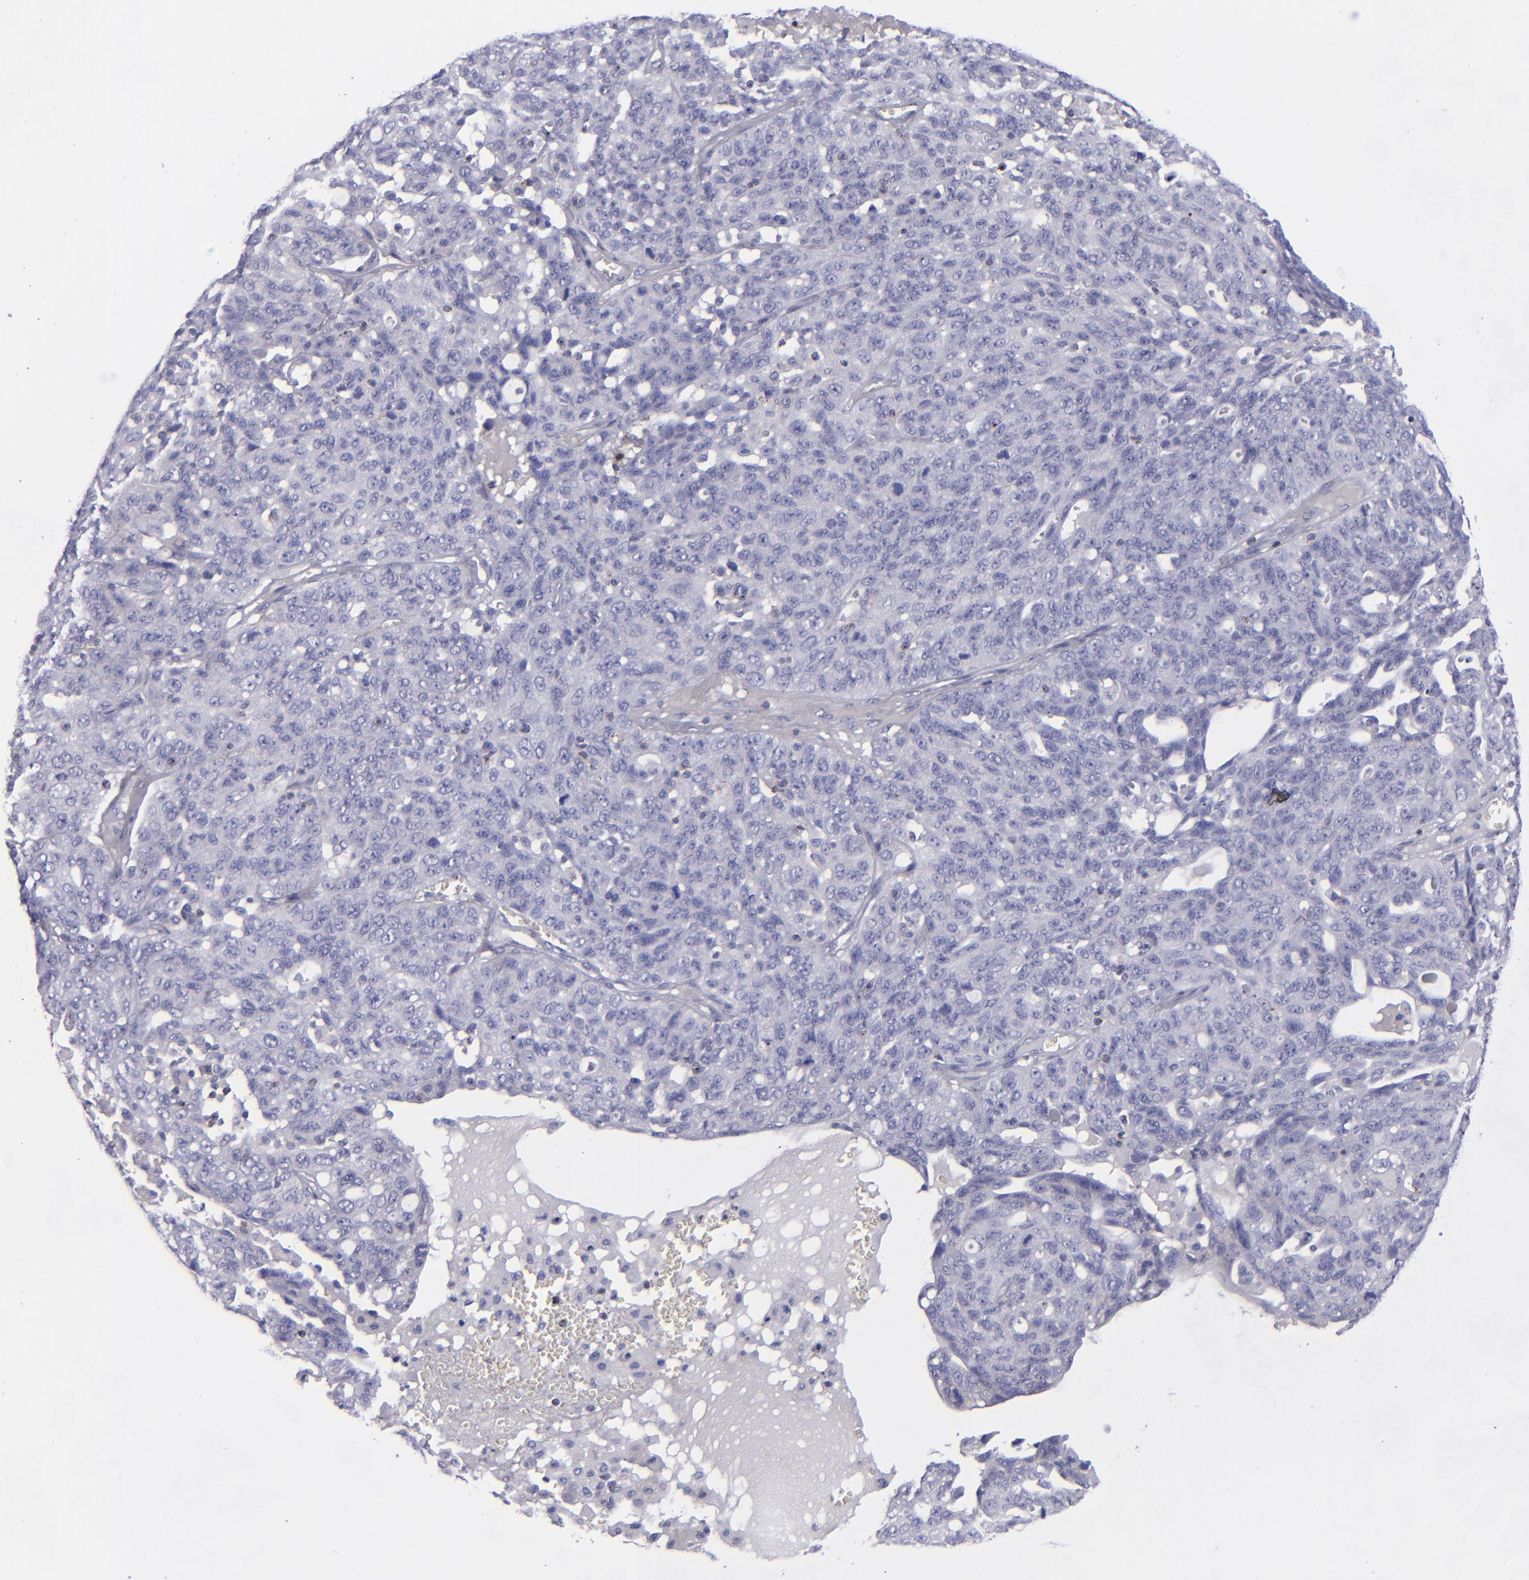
{"staining": {"intensity": "negative", "quantity": "none", "location": "none"}, "tissue": "ovarian cancer", "cell_type": "Tumor cells", "image_type": "cancer", "snomed": [{"axis": "morphology", "description": "Cystadenocarcinoma, serous, NOS"}, {"axis": "topography", "description": "Ovary"}], "caption": "The micrograph shows no significant staining in tumor cells of ovarian cancer.", "gene": "CD2", "patient": {"sex": "female", "age": 71}}